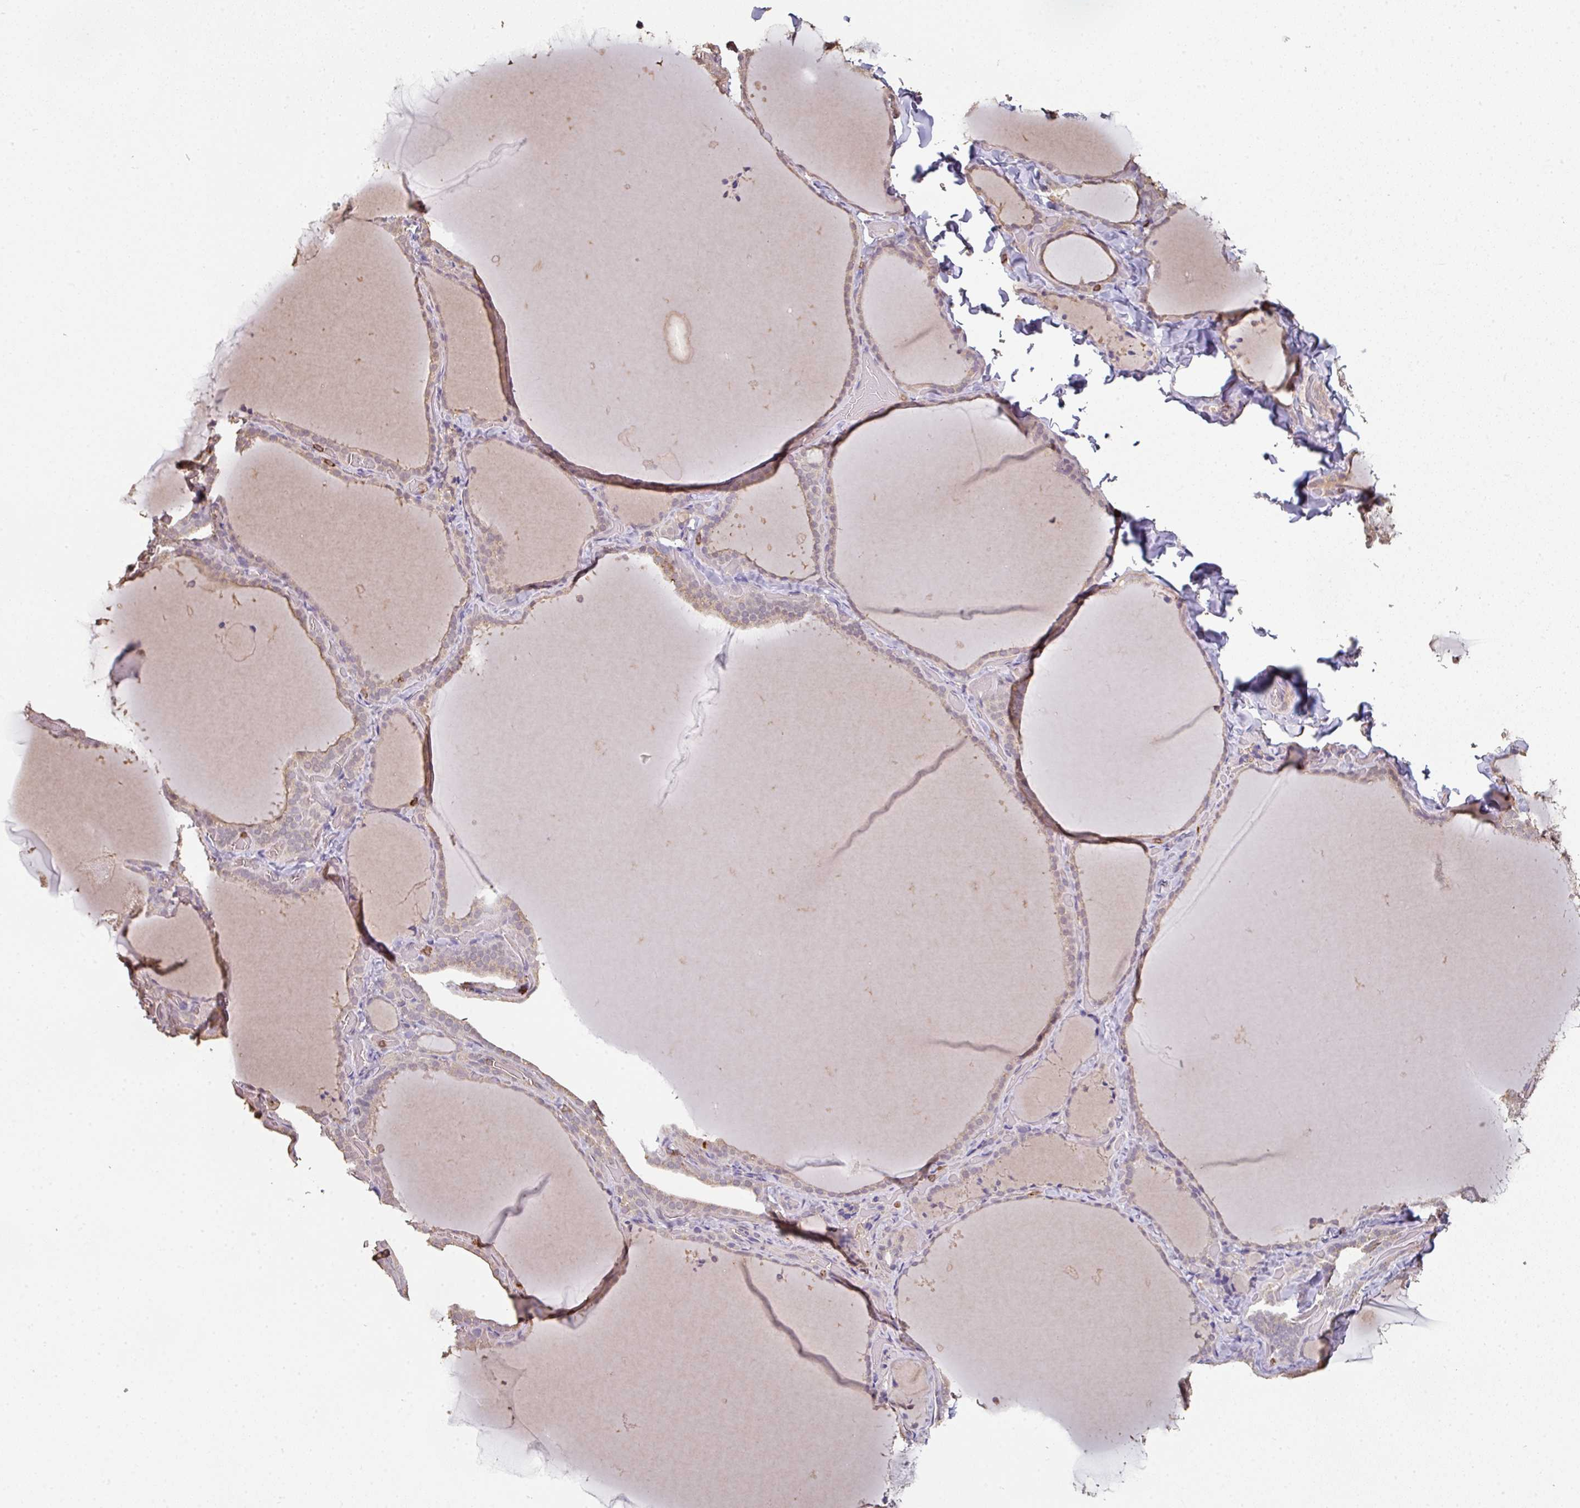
{"staining": {"intensity": "weak", "quantity": "<25%", "location": "cytoplasmic/membranous"}, "tissue": "thyroid gland", "cell_type": "Glandular cells", "image_type": "normal", "snomed": [{"axis": "morphology", "description": "Normal tissue, NOS"}, {"axis": "topography", "description": "Thyroid gland"}], "caption": "DAB (3,3'-diaminobenzidine) immunohistochemical staining of unremarkable thyroid gland exhibits no significant positivity in glandular cells.", "gene": "OLFML2B", "patient": {"sex": "female", "age": 22}}